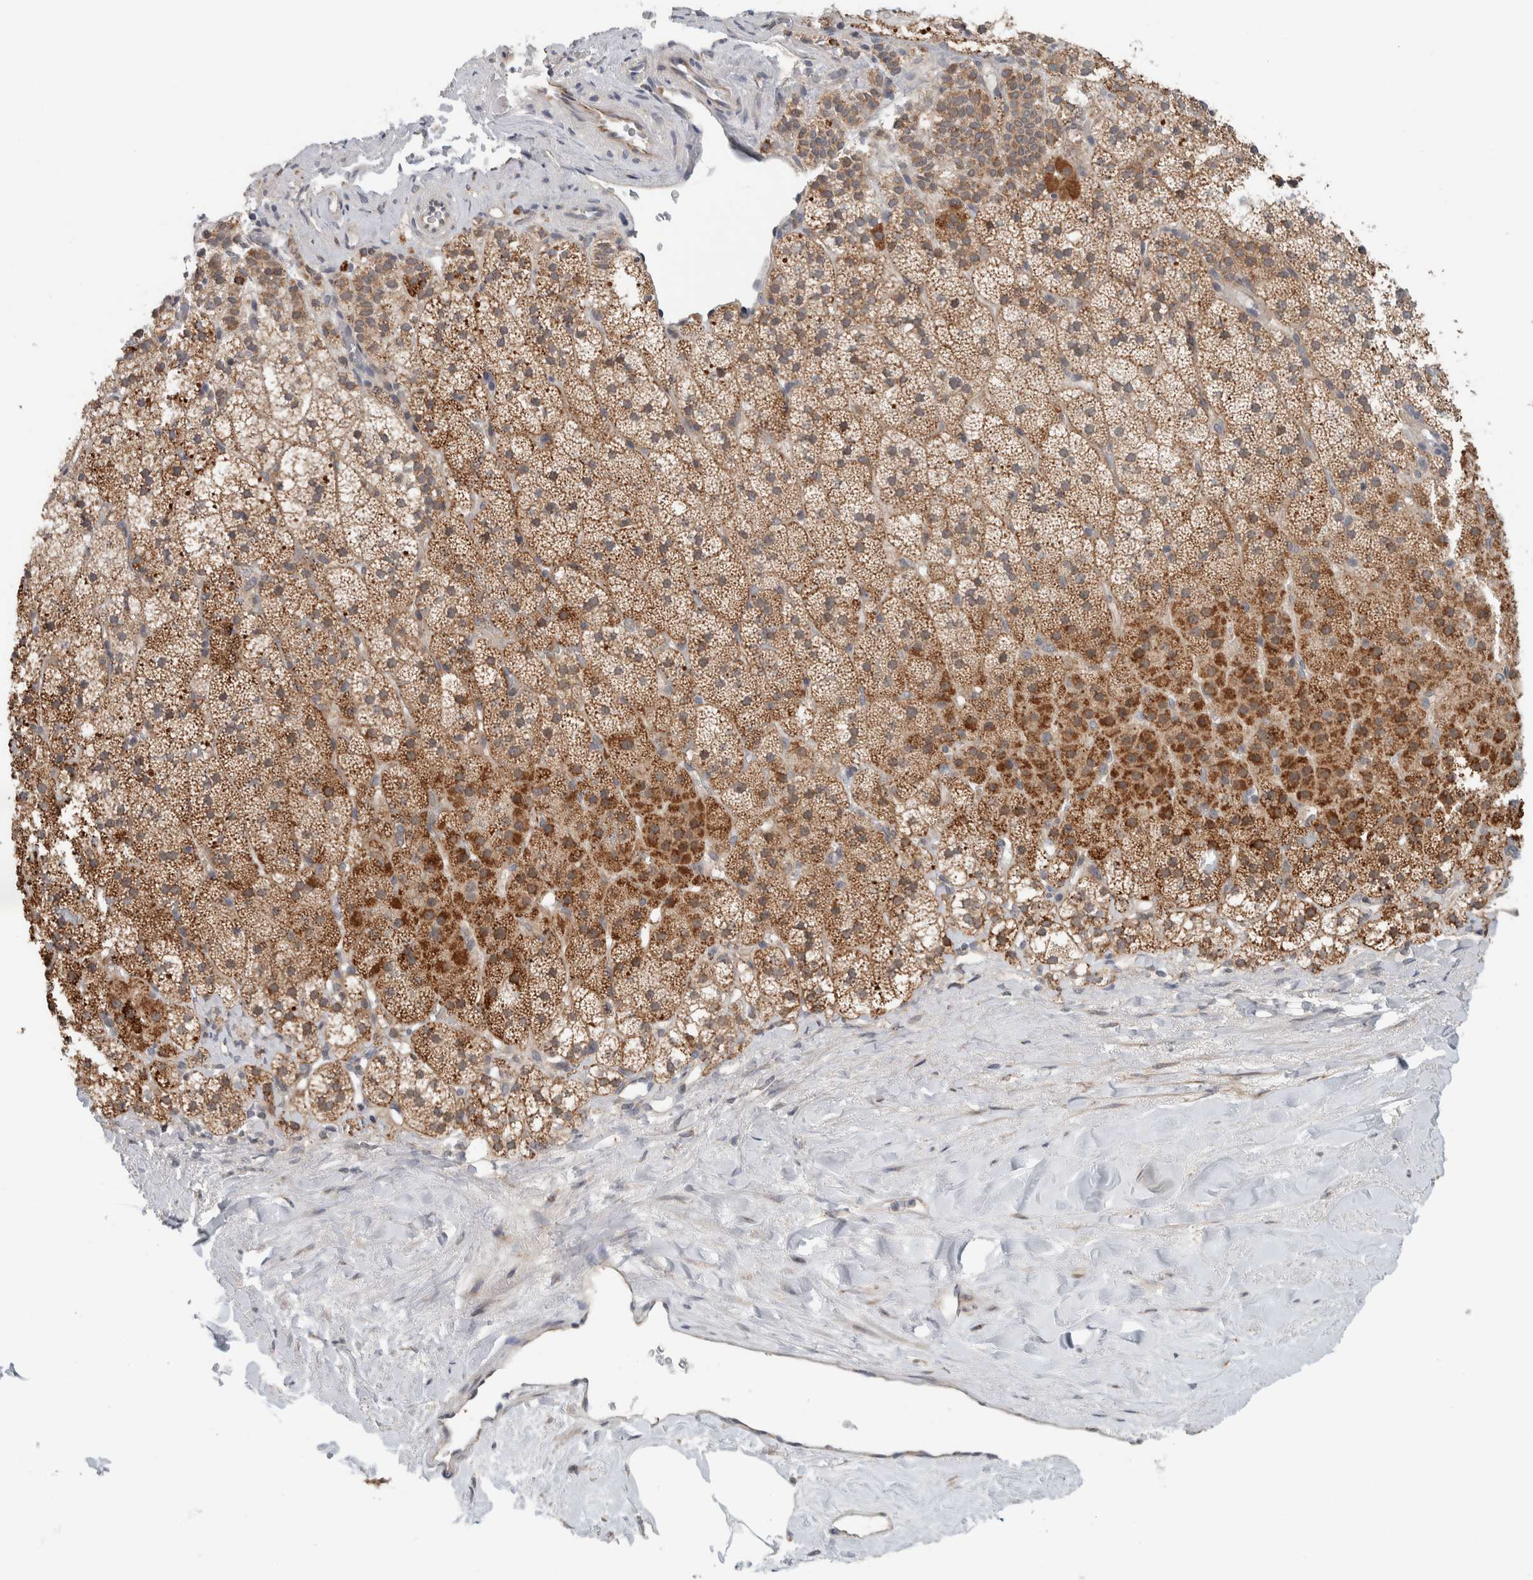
{"staining": {"intensity": "strong", "quantity": ">75%", "location": "cytoplasmic/membranous"}, "tissue": "adrenal gland", "cell_type": "Glandular cells", "image_type": "normal", "snomed": [{"axis": "morphology", "description": "Normal tissue, NOS"}, {"axis": "topography", "description": "Adrenal gland"}], "caption": "Adrenal gland stained with DAB IHC displays high levels of strong cytoplasmic/membranous positivity in about >75% of glandular cells.", "gene": "RERE", "patient": {"sex": "male", "age": 35}}